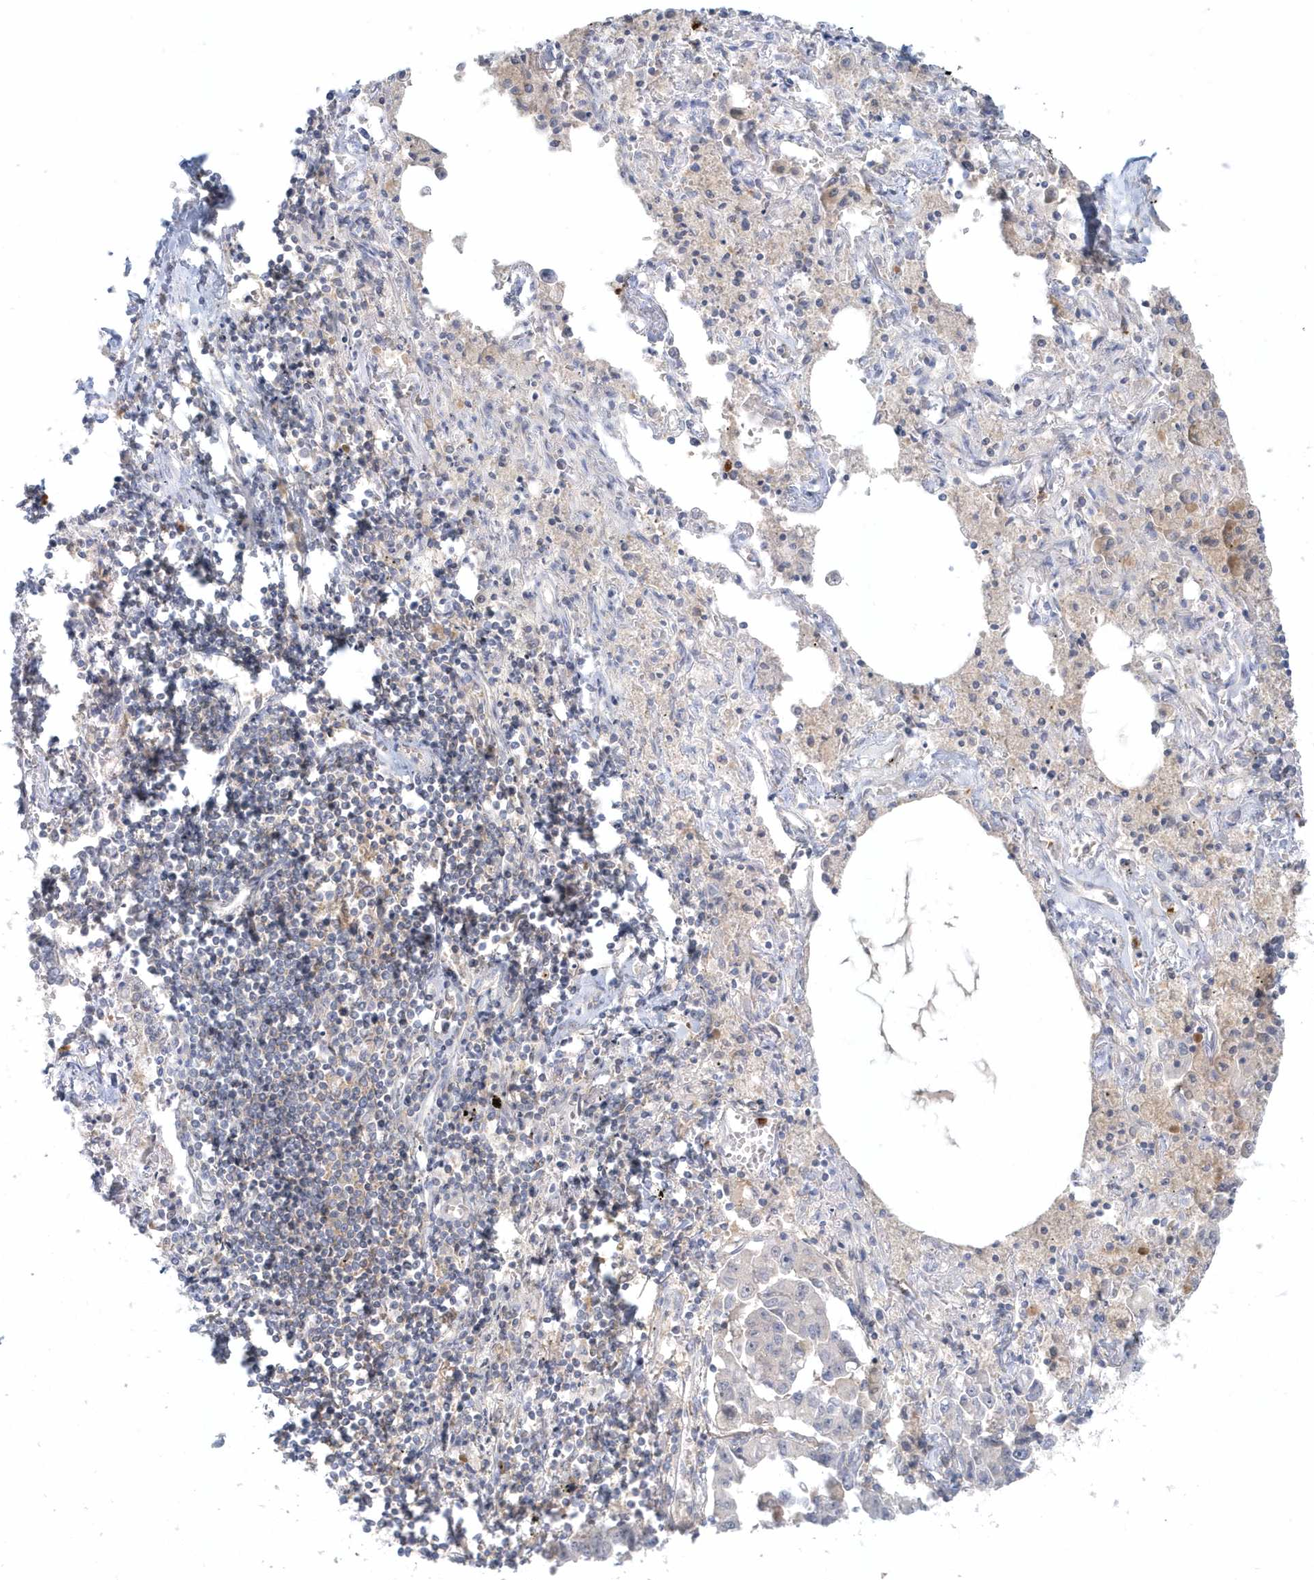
{"staining": {"intensity": "negative", "quantity": "none", "location": "none"}, "tissue": "lung cancer", "cell_type": "Tumor cells", "image_type": "cancer", "snomed": [{"axis": "morphology", "description": "Adenocarcinoma, NOS"}, {"axis": "topography", "description": "Lung"}], "caption": "Protein analysis of adenocarcinoma (lung) displays no significant positivity in tumor cells.", "gene": "RNF7", "patient": {"sex": "female", "age": 51}}